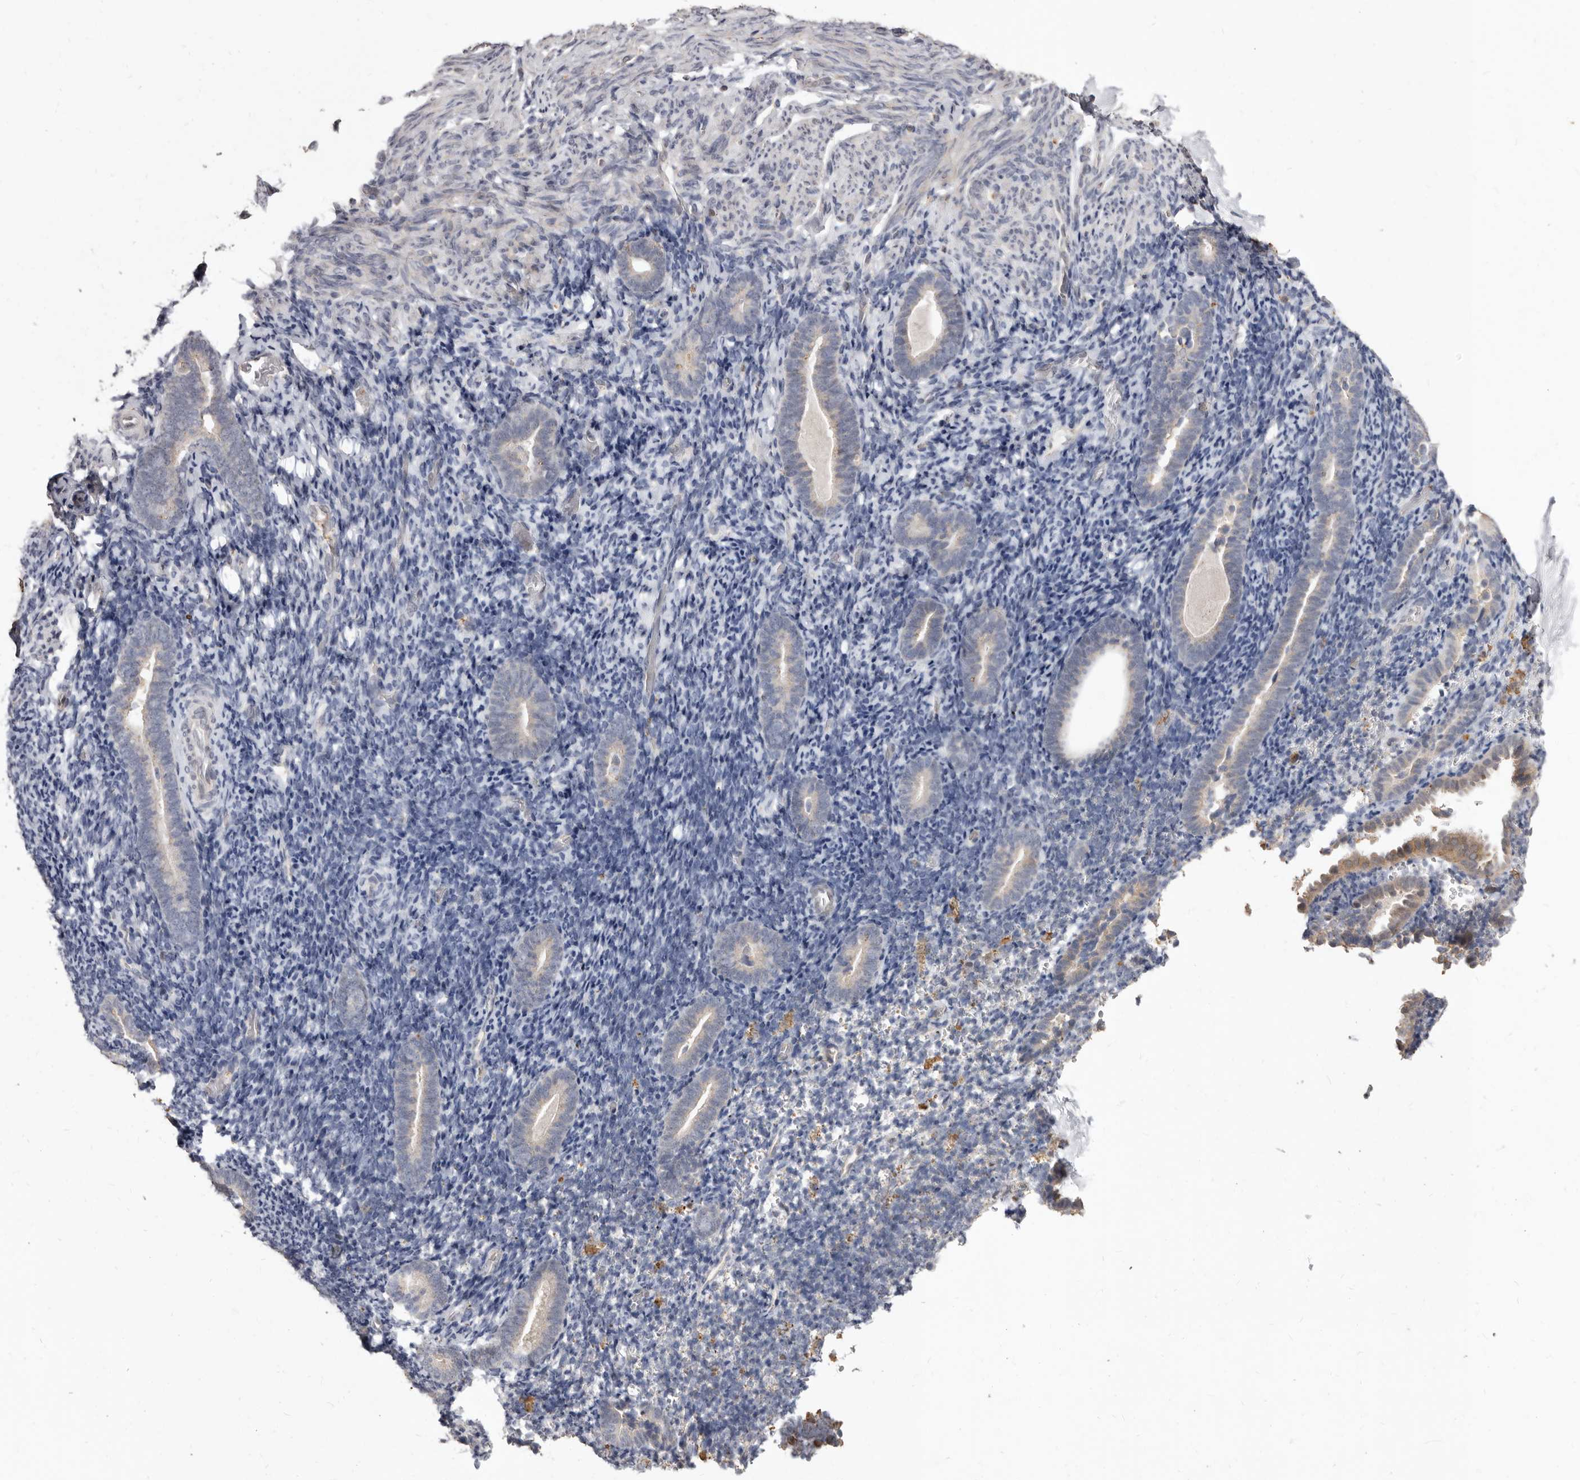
{"staining": {"intensity": "negative", "quantity": "none", "location": "none"}, "tissue": "endometrium", "cell_type": "Cells in endometrial stroma", "image_type": "normal", "snomed": [{"axis": "morphology", "description": "Normal tissue, NOS"}, {"axis": "topography", "description": "Endometrium"}], "caption": "This is a micrograph of immunohistochemistry staining of unremarkable endometrium, which shows no expression in cells in endometrial stroma.", "gene": "ACLY", "patient": {"sex": "female", "age": 51}}